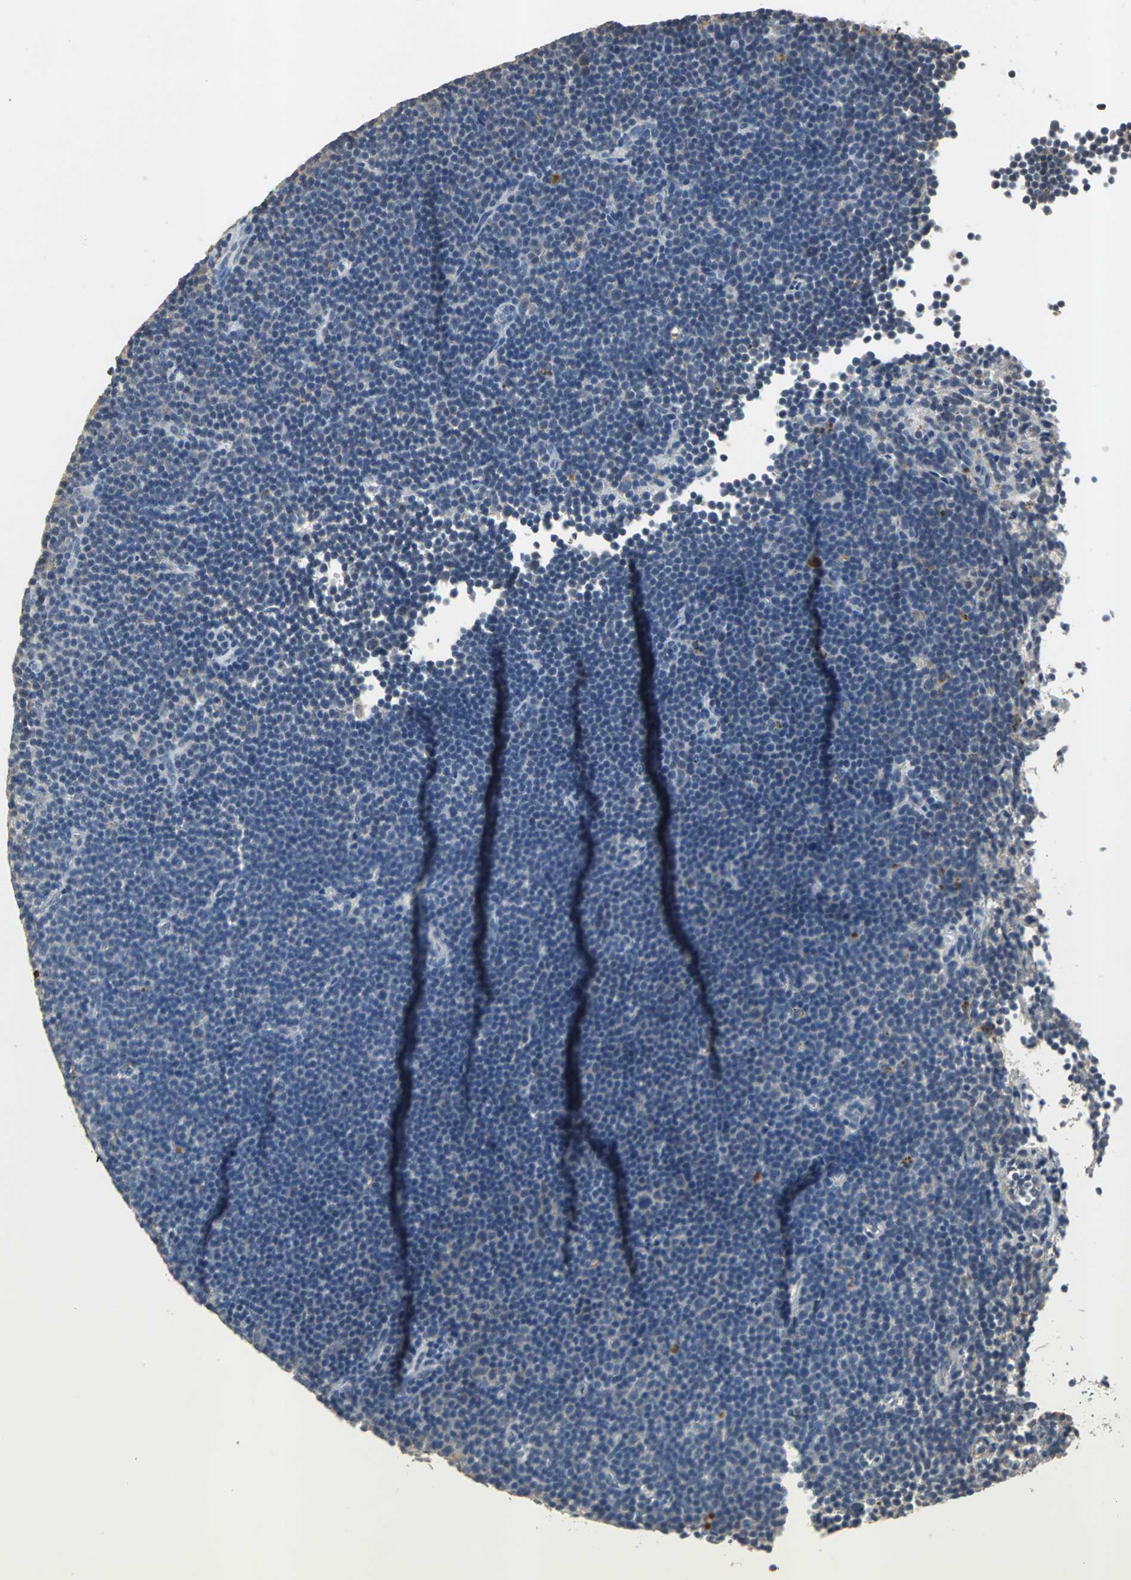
{"staining": {"intensity": "negative", "quantity": "none", "location": "none"}, "tissue": "lymphoma", "cell_type": "Tumor cells", "image_type": "cancer", "snomed": [{"axis": "morphology", "description": "Malignant lymphoma, non-Hodgkin's type, Low grade"}, {"axis": "topography", "description": "Lymph node"}], "caption": "Tumor cells show no significant staining in malignant lymphoma, non-Hodgkin's type (low-grade).", "gene": "OCLN", "patient": {"sex": "female", "age": 67}}